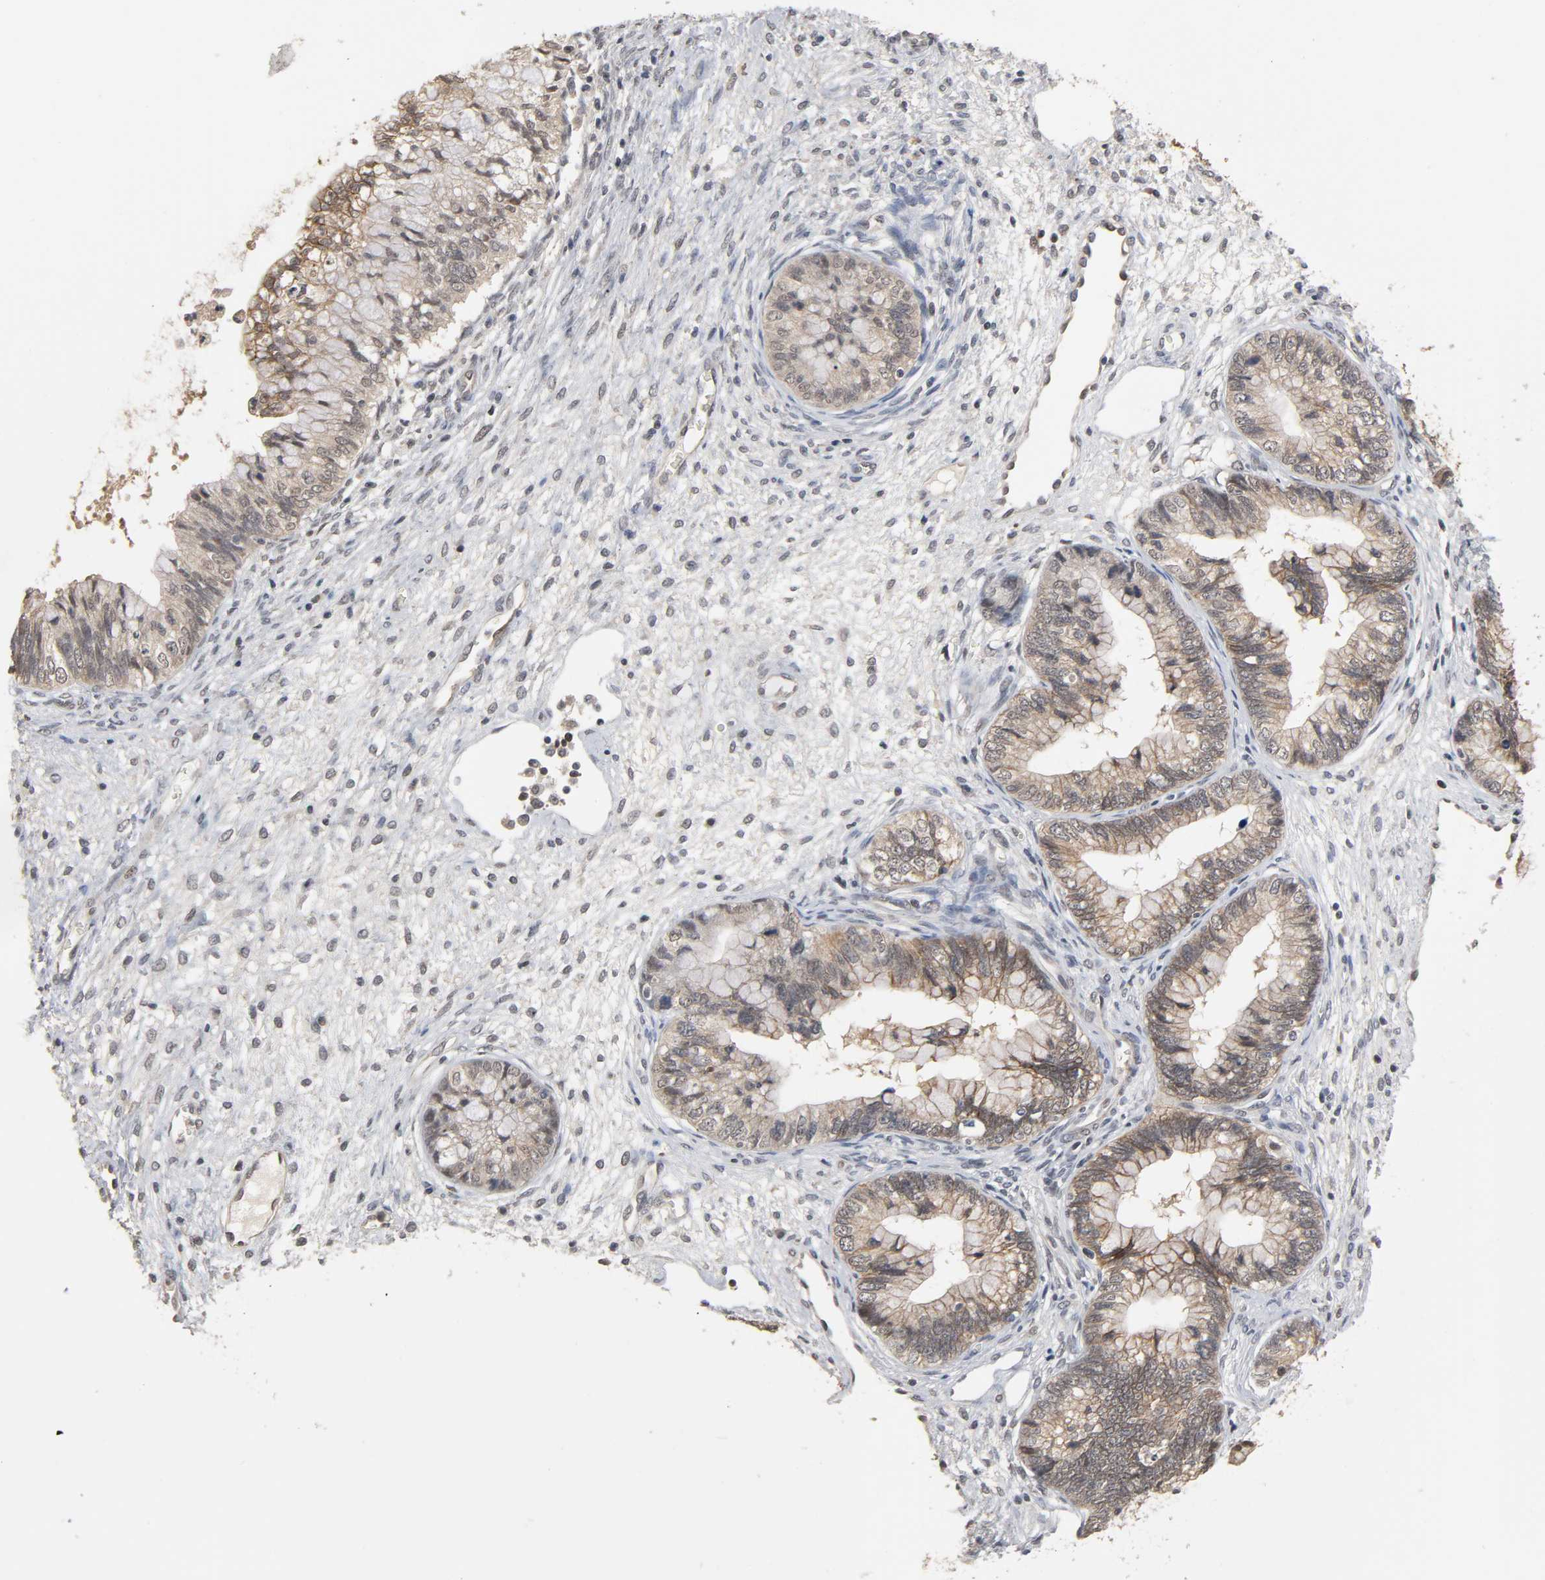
{"staining": {"intensity": "moderate", "quantity": ">75%", "location": "cytoplasmic/membranous"}, "tissue": "cervical cancer", "cell_type": "Tumor cells", "image_type": "cancer", "snomed": [{"axis": "morphology", "description": "Adenocarcinoma, NOS"}, {"axis": "topography", "description": "Cervix"}], "caption": "IHC of human cervical cancer shows medium levels of moderate cytoplasmic/membranous staining in about >75% of tumor cells.", "gene": "HTR1E", "patient": {"sex": "female", "age": 44}}